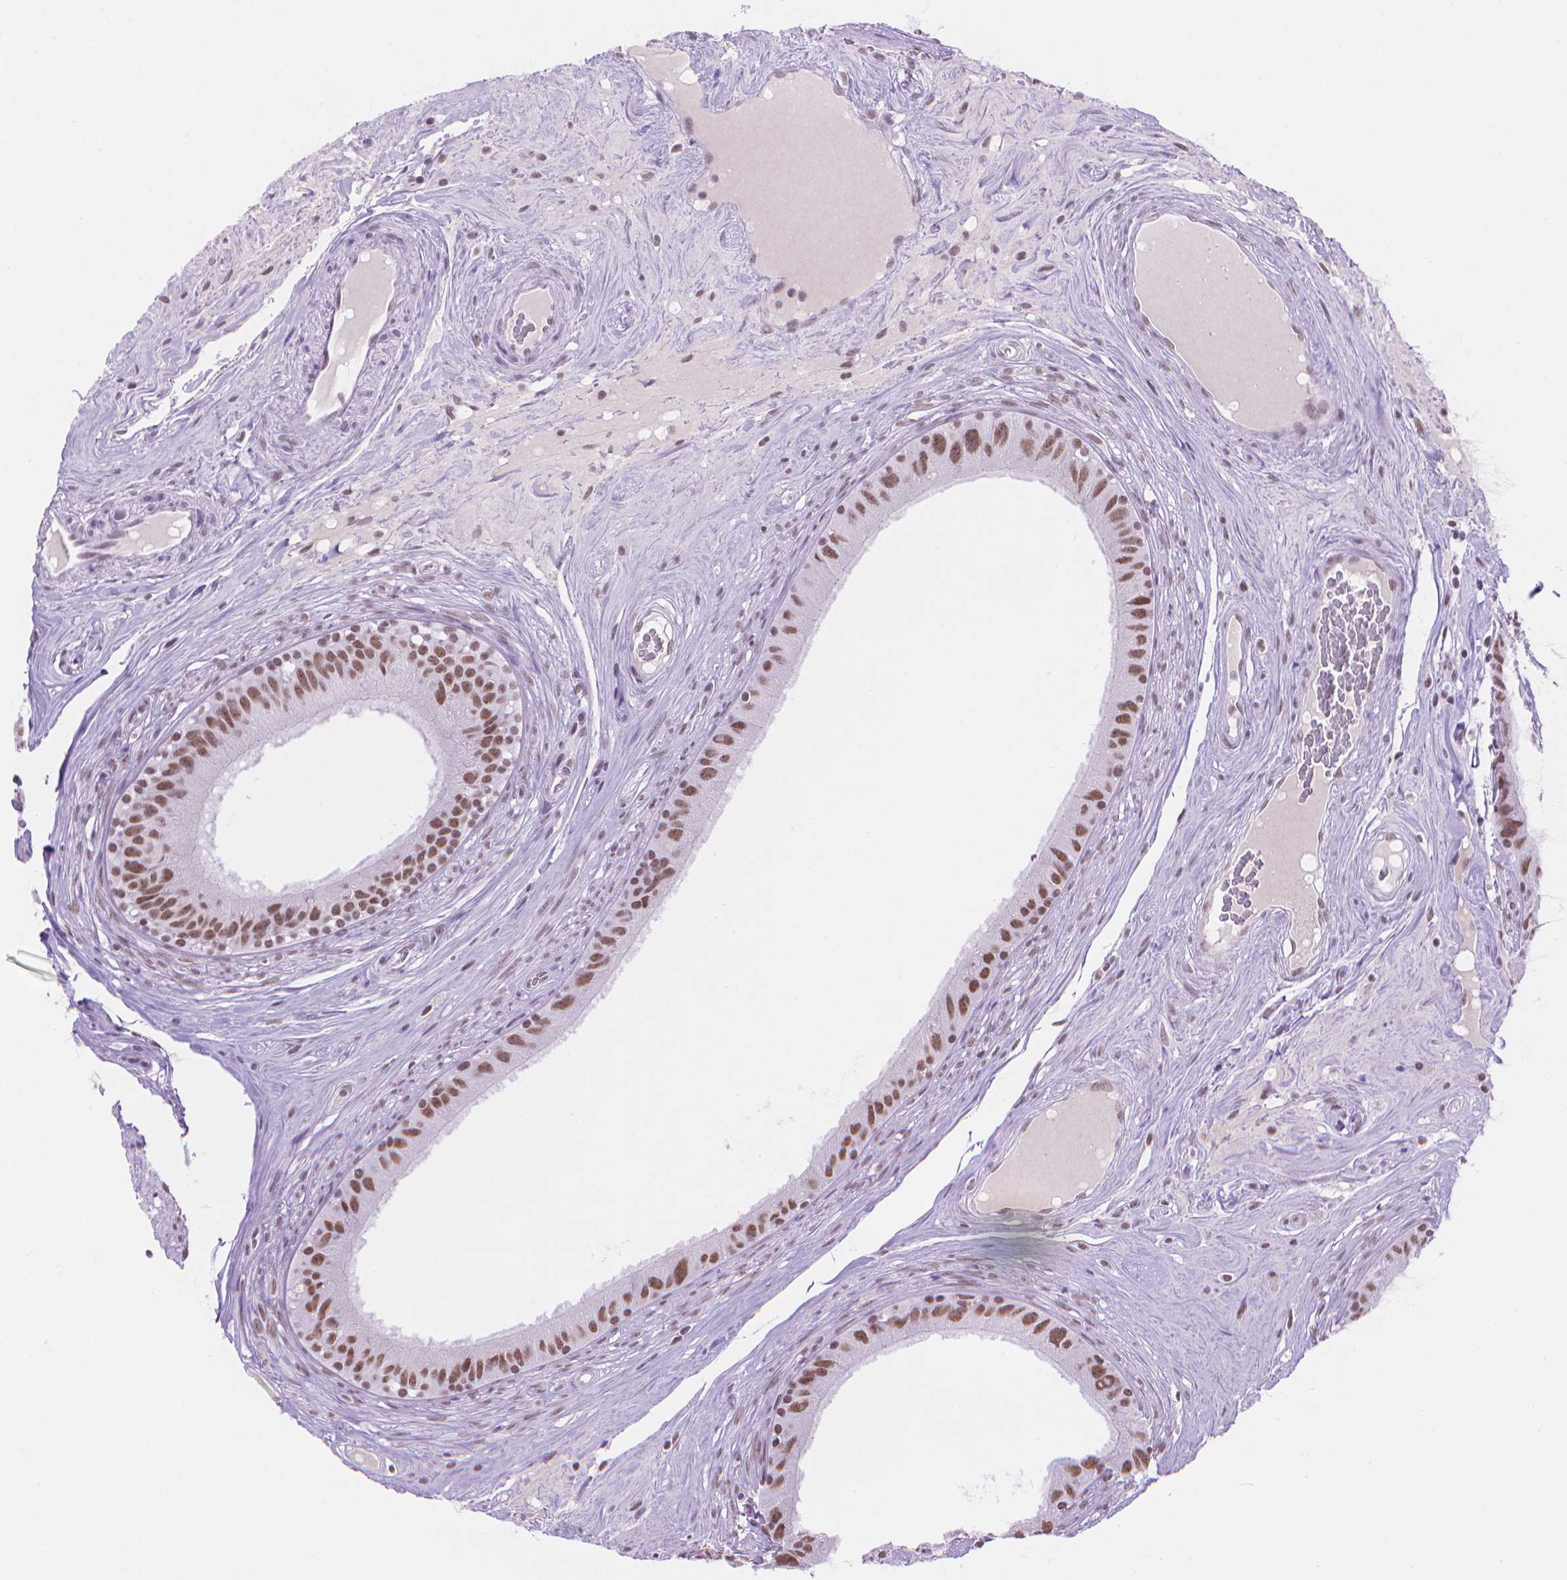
{"staining": {"intensity": "moderate", "quantity": ">75%", "location": "nuclear"}, "tissue": "epididymis", "cell_type": "Glandular cells", "image_type": "normal", "snomed": [{"axis": "morphology", "description": "Normal tissue, NOS"}, {"axis": "topography", "description": "Epididymis"}], "caption": "Glandular cells display moderate nuclear expression in approximately >75% of cells in unremarkable epididymis. Nuclei are stained in blue.", "gene": "RPA4", "patient": {"sex": "male", "age": 59}}